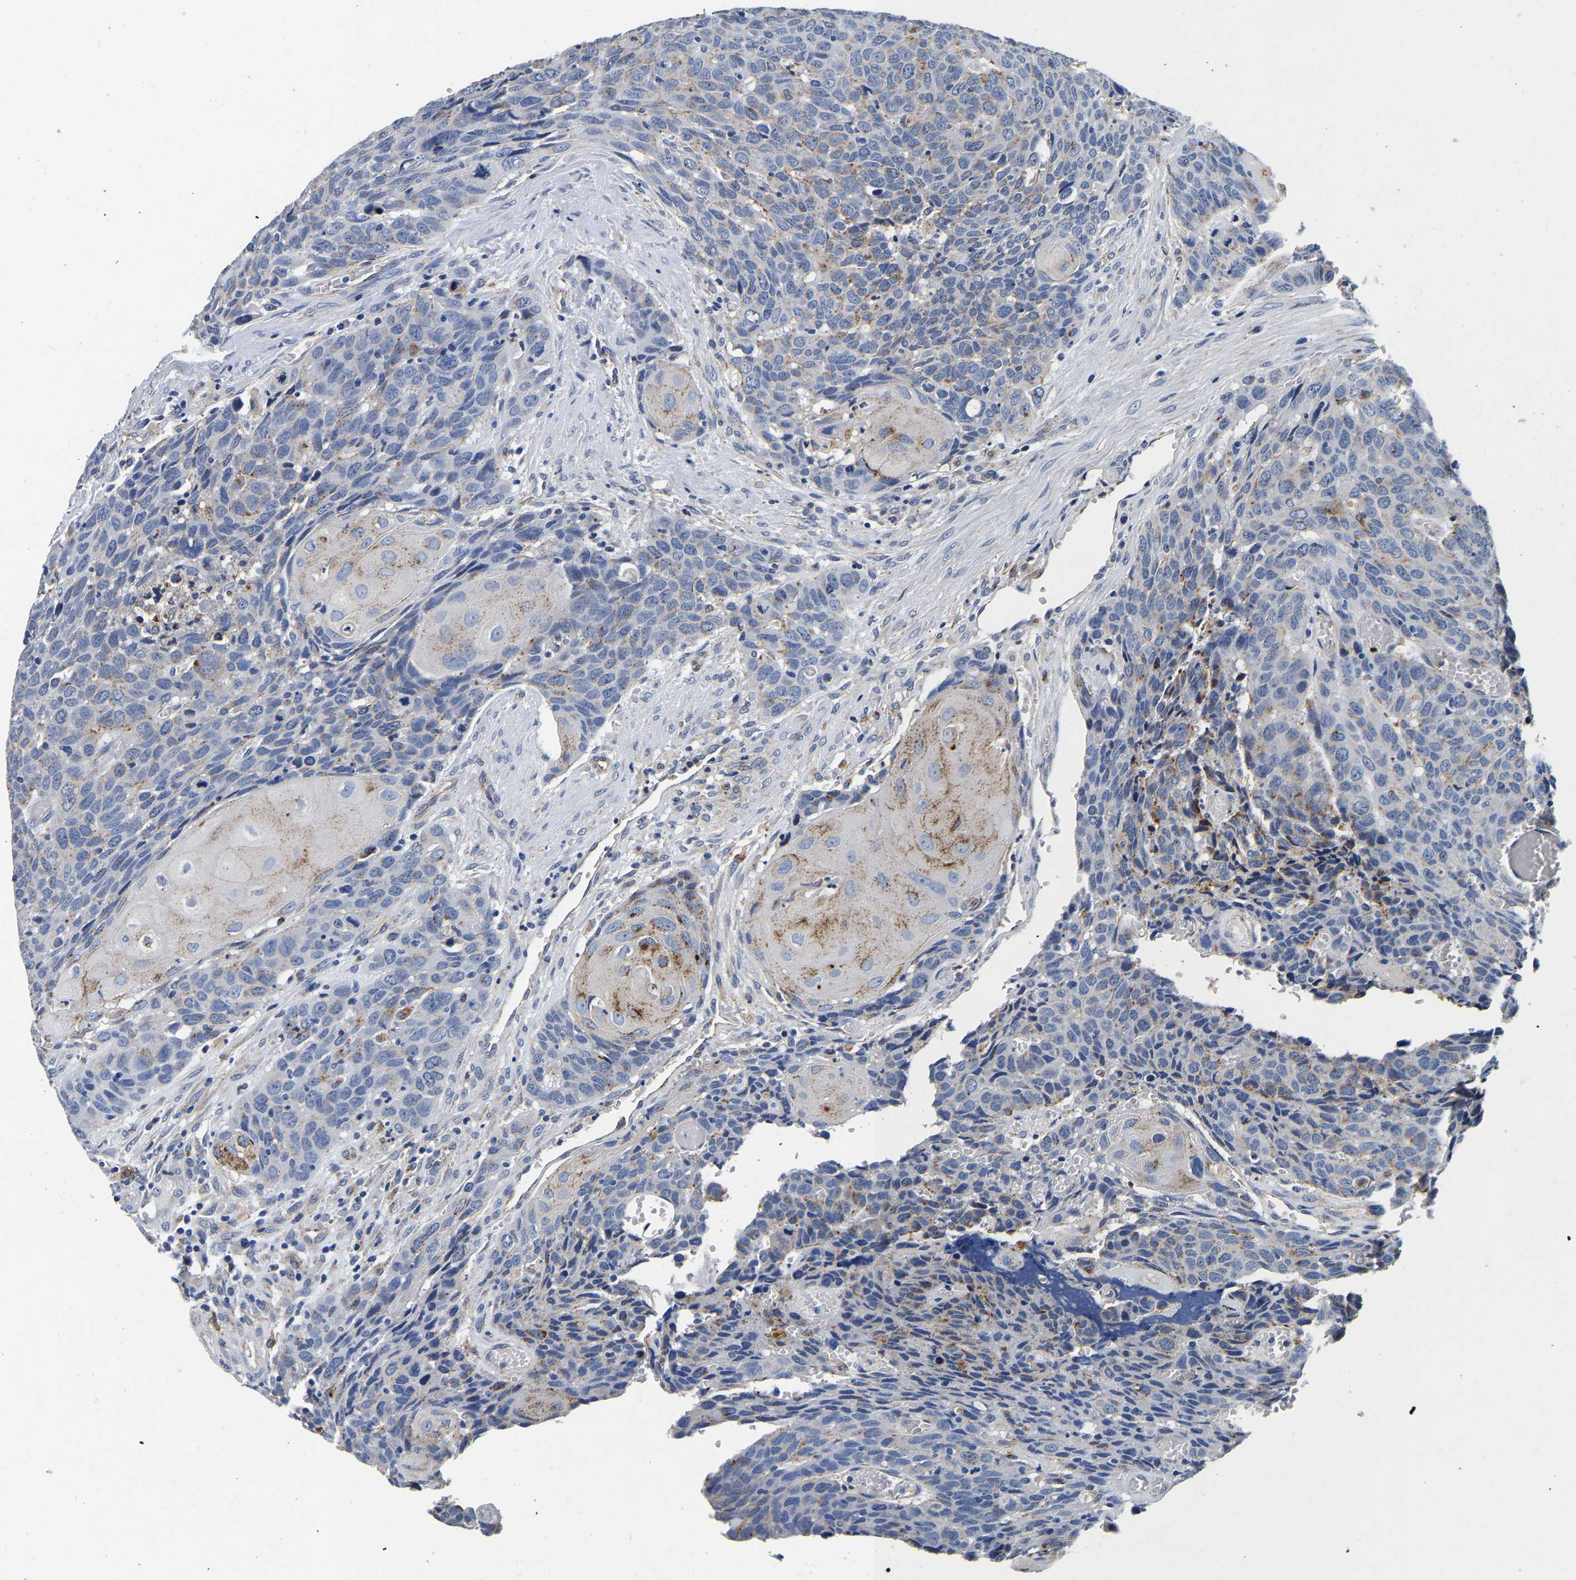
{"staining": {"intensity": "negative", "quantity": "none", "location": "none"}, "tissue": "head and neck cancer", "cell_type": "Tumor cells", "image_type": "cancer", "snomed": [{"axis": "morphology", "description": "Squamous cell carcinoma, NOS"}, {"axis": "topography", "description": "Head-Neck"}], "caption": "Immunohistochemistry of head and neck cancer reveals no positivity in tumor cells.", "gene": "GRN", "patient": {"sex": "male", "age": 66}}